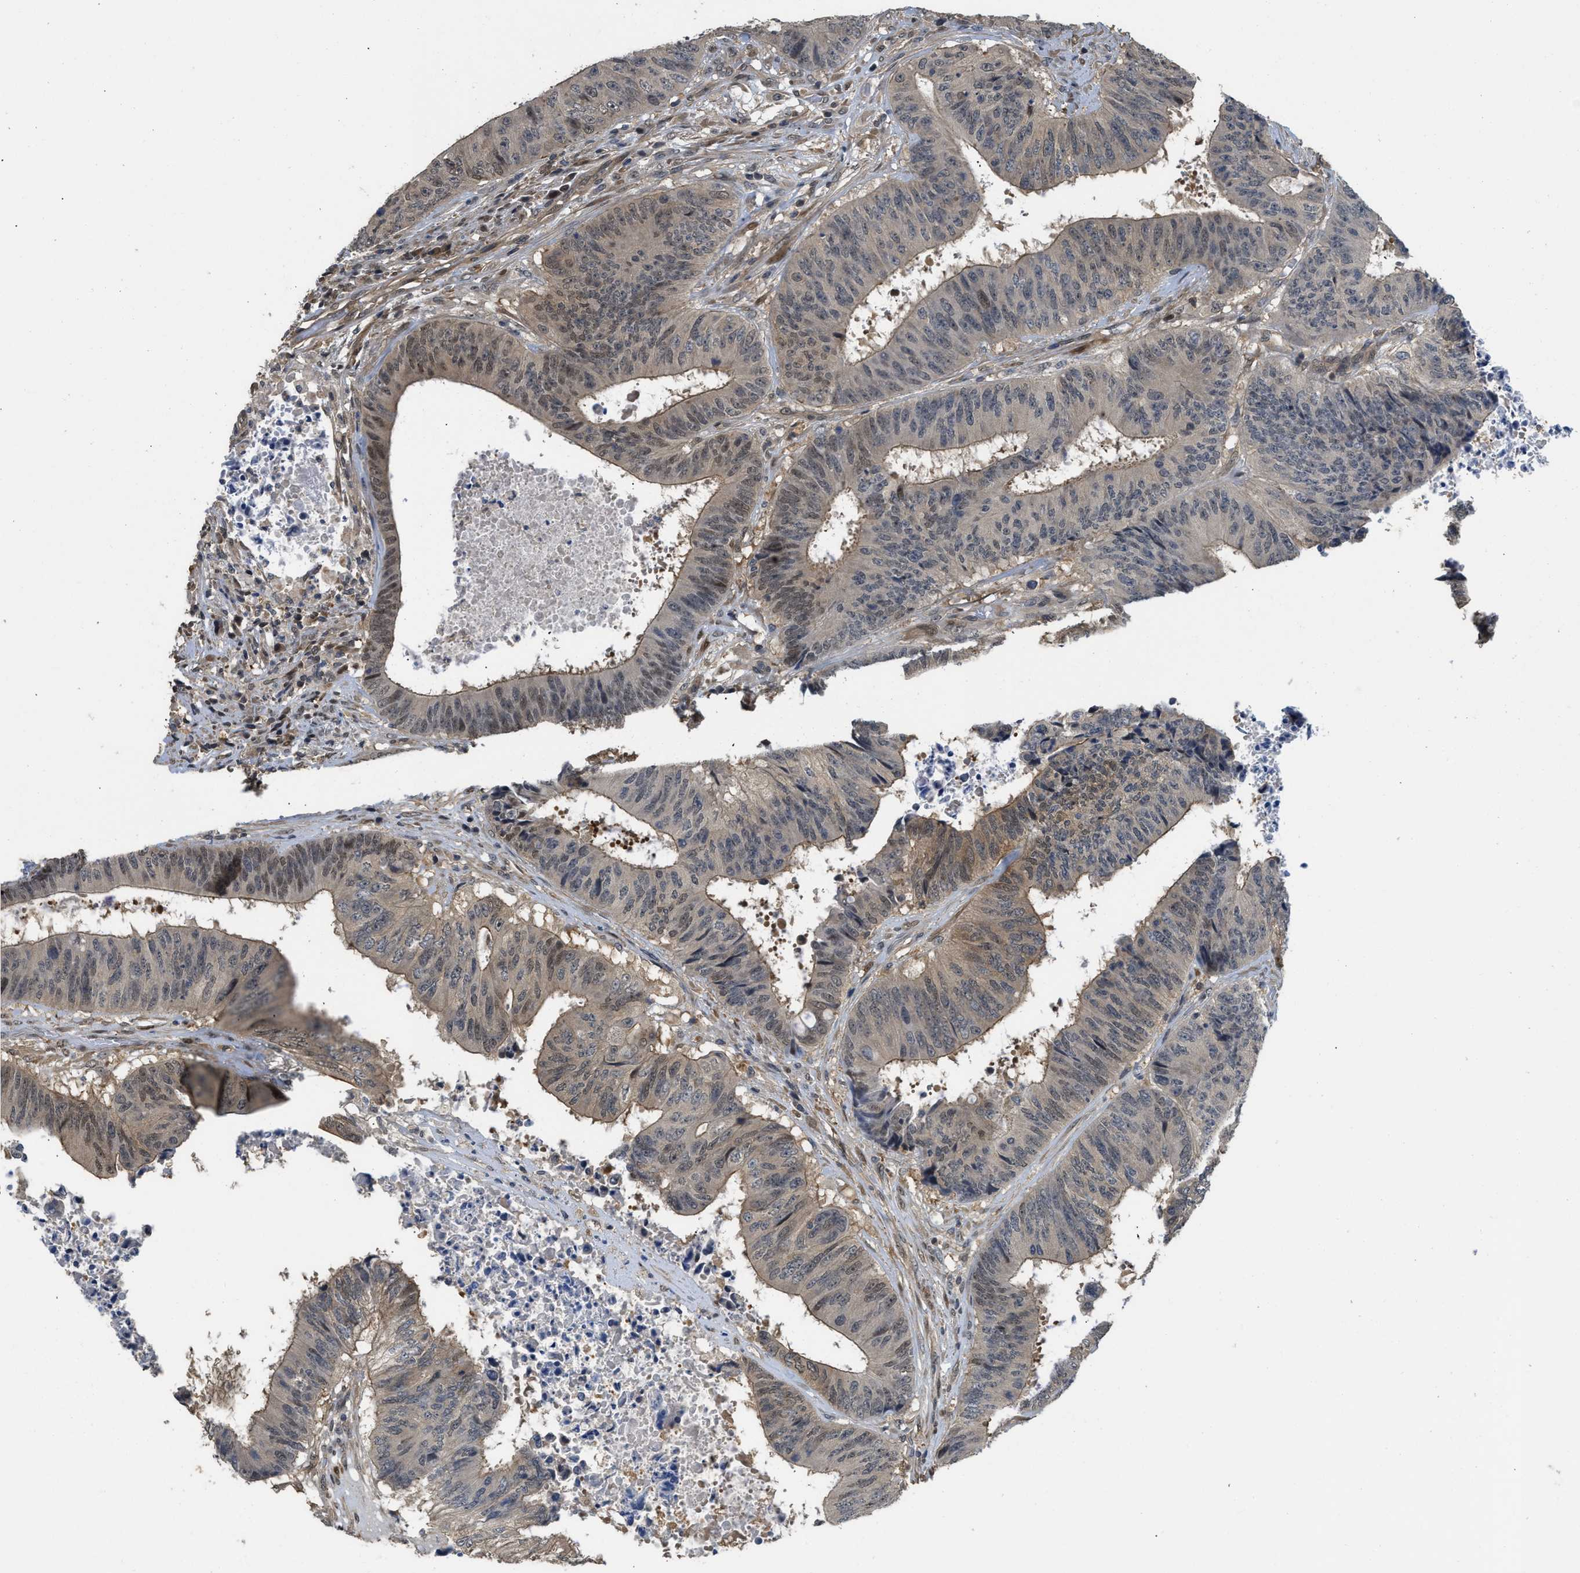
{"staining": {"intensity": "weak", "quantity": "25%-75%", "location": "cytoplasmic/membranous,nuclear"}, "tissue": "colorectal cancer", "cell_type": "Tumor cells", "image_type": "cancer", "snomed": [{"axis": "morphology", "description": "Adenocarcinoma, NOS"}, {"axis": "topography", "description": "Rectum"}], "caption": "Protein expression analysis of colorectal cancer (adenocarcinoma) reveals weak cytoplasmic/membranous and nuclear expression in approximately 25%-75% of tumor cells.", "gene": "TES", "patient": {"sex": "male", "age": 72}}